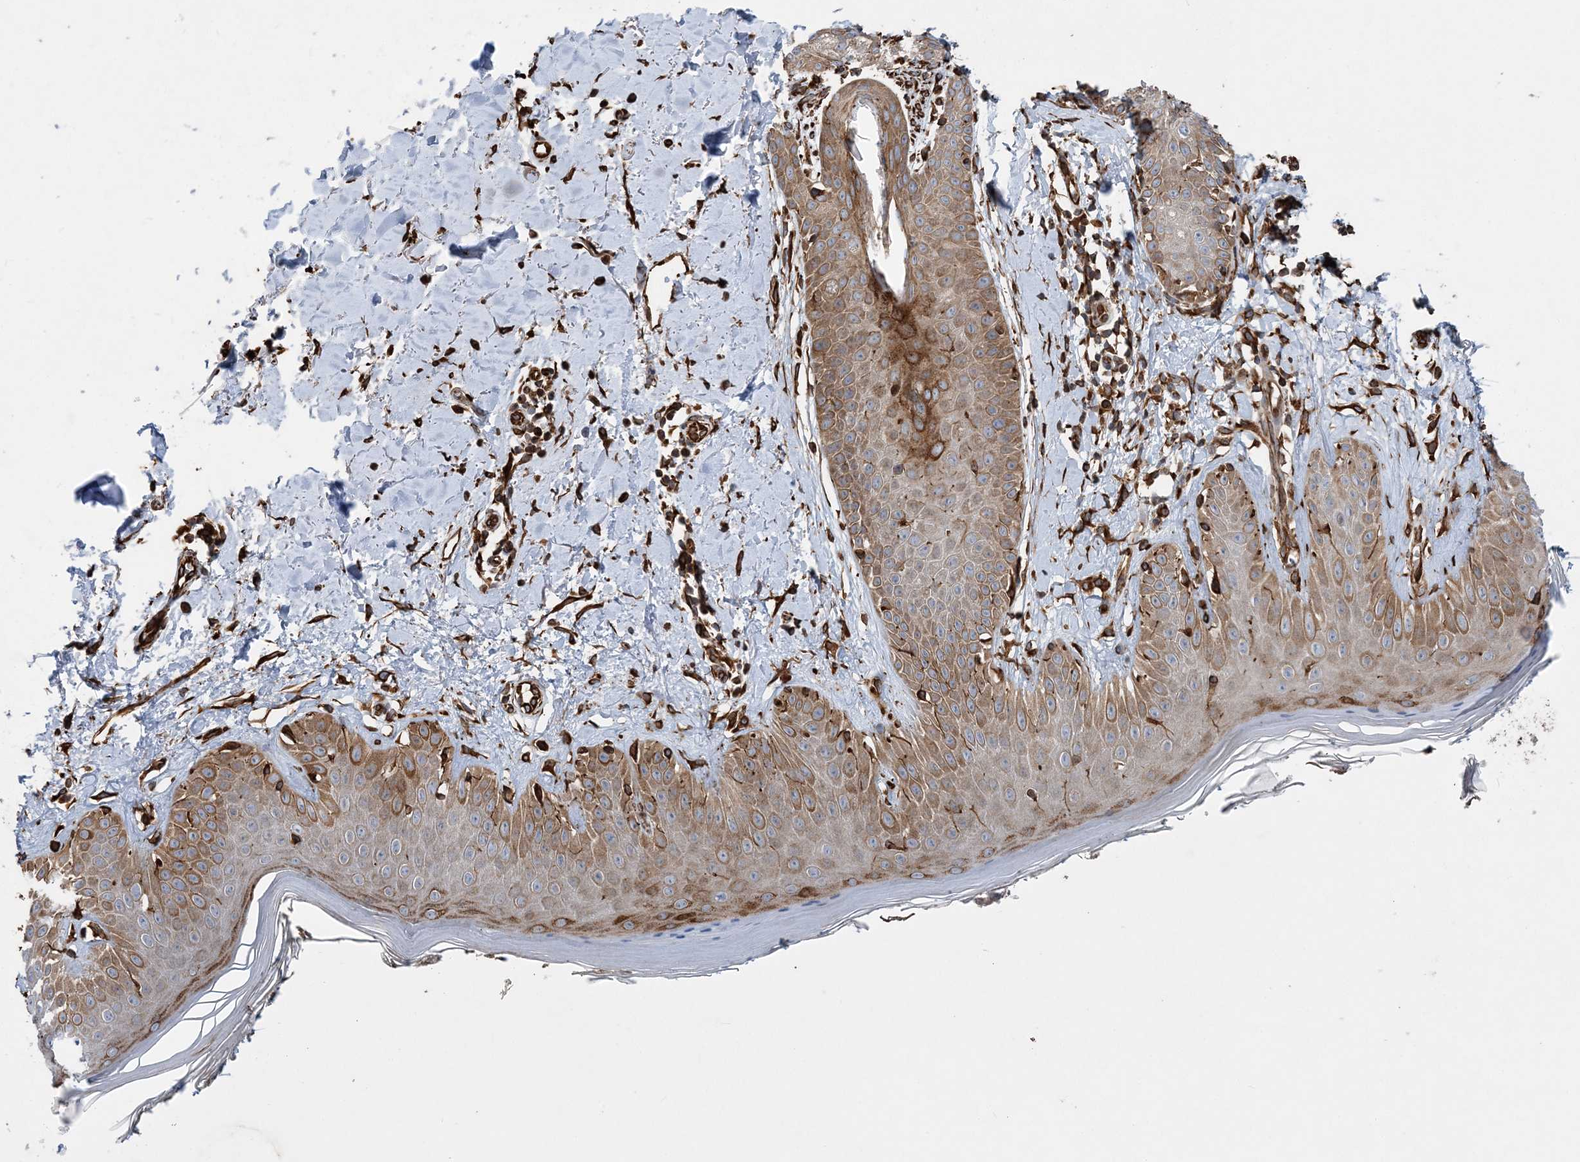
{"staining": {"intensity": "strong", "quantity": ">75%", "location": "cytoplasmic/membranous"}, "tissue": "skin", "cell_type": "Fibroblasts", "image_type": "normal", "snomed": [{"axis": "morphology", "description": "Normal tissue, NOS"}, {"axis": "topography", "description": "Skin"}], "caption": "This histopathology image demonstrates benign skin stained with immunohistochemistry (IHC) to label a protein in brown. The cytoplasmic/membranous of fibroblasts show strong positivity for the protein. Nuclei are counter-stained blue.", "gene": "FAM114A2", "patient": {"sex": "female", "age": 64}}